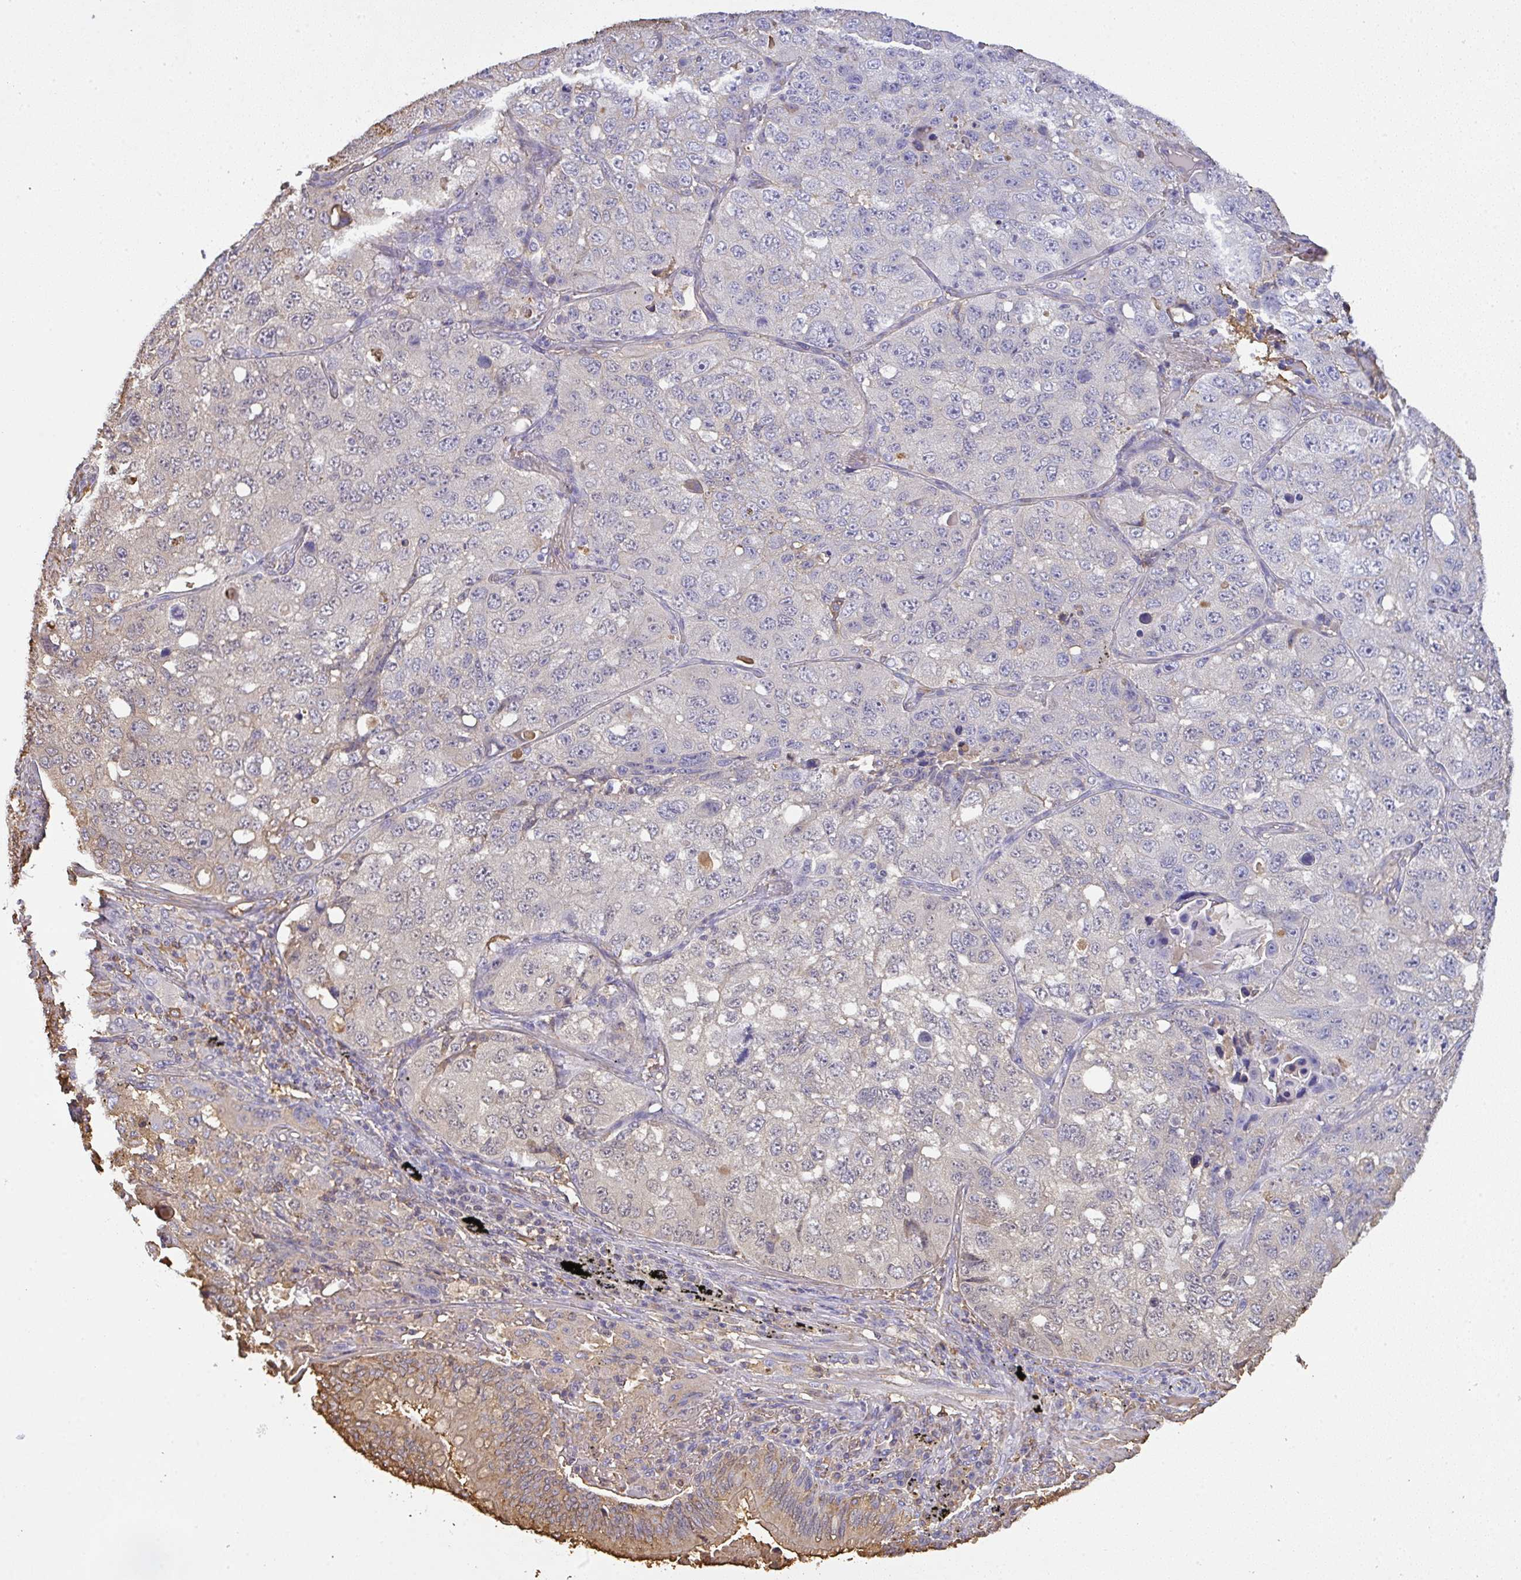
{"staining": {"intensity": "negative", "quantity": "none", "location": "none"}, "tissue": "lung cancer", "cell_type": "Tumor cells", "image_type": "cancer", "snomed": [{"axis": "morphology", "description": "Squamous cell carcinoma, NOS"}, {"axis": "topography", "description": "Lung"}], "caption": "Histopathology image shows no protein positivity in tumor cells of lung cancer (squamous cell carcinoma) tissue.", "gene": "SMYD5", "patient": {"sex": "male", "age": 60}}